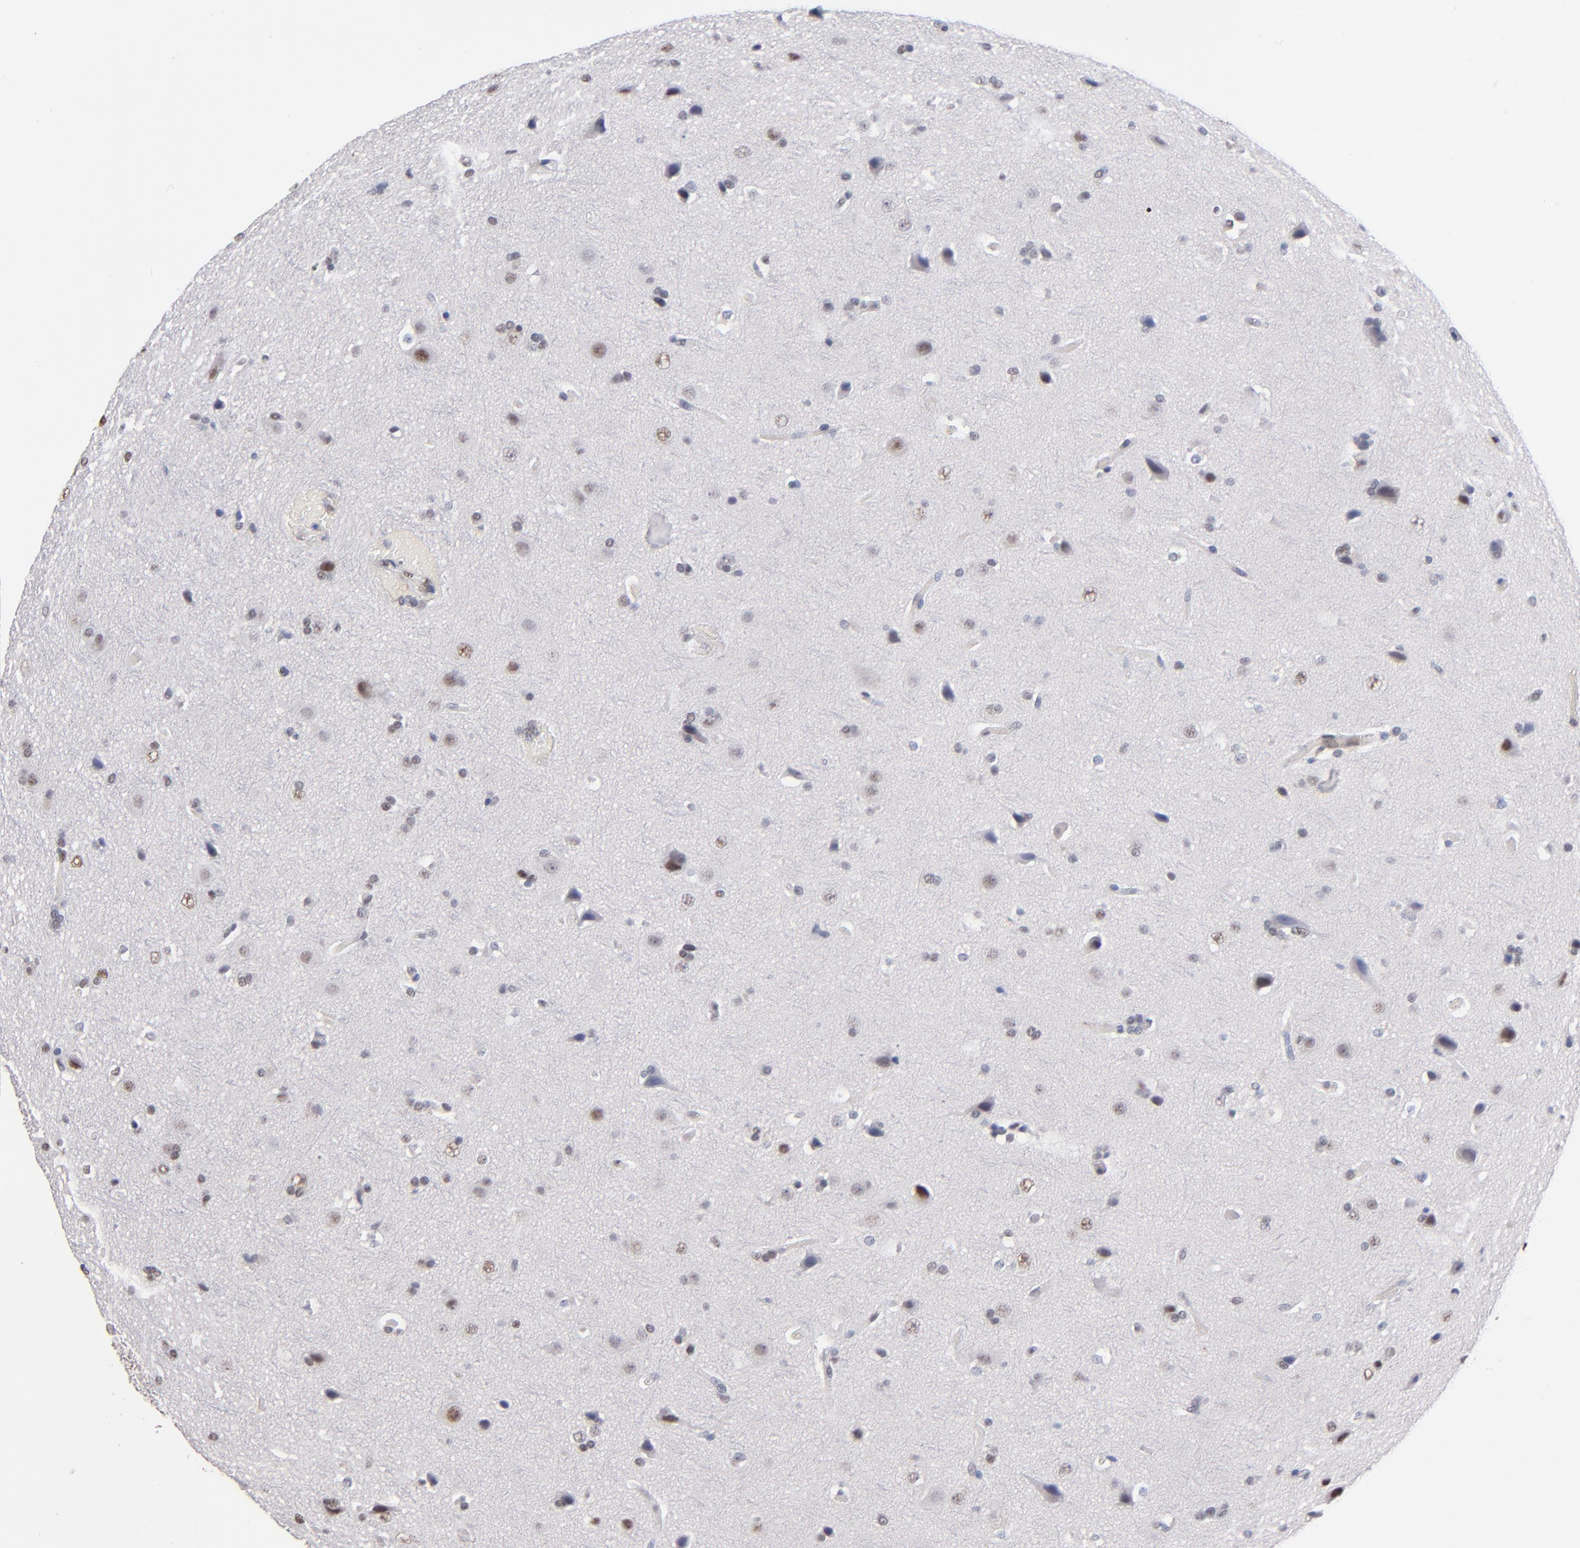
{"staining": {"intensity": "moderate", "quantity": "<25%", "location": "nuclear"}, "tissue": "glioma", "cell_type": "Tumor cells", "image_type": "cancer", "snomed": [{"axis": "morphology", "description": "Glioma, malignant, Low grade"}, {"axis": "topography", "description": "Cerebral cortex"}], "caption": "Malignant low-grade glioma stained with a protein marker shows moderate staining in tumor cells.", "gene": "MN1", "patient": {"sex": "female", "age": 47}}